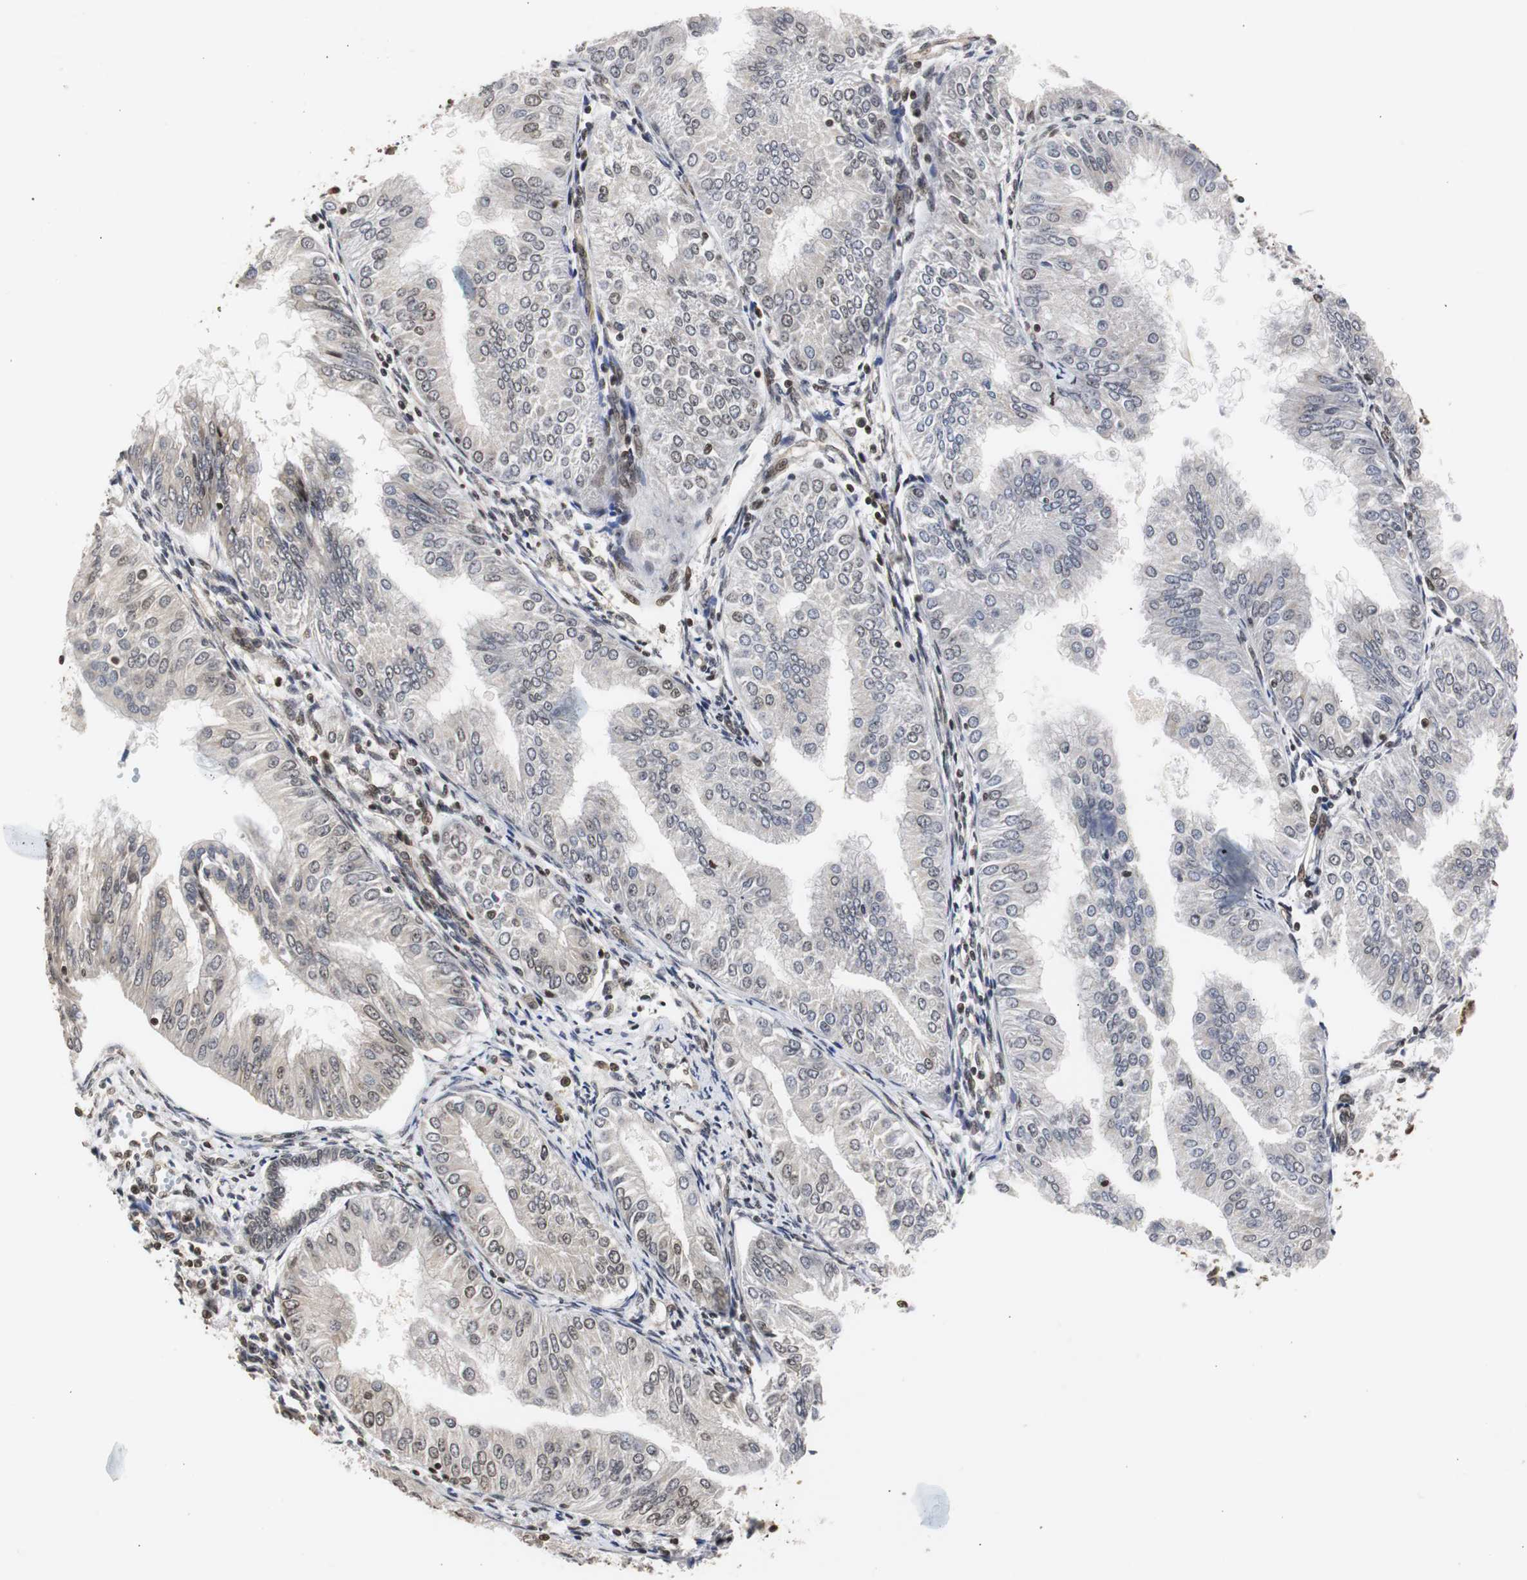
{"staining": {"intensity": "moderate", "quantity": "25%-75%", "location": "nuclear"}, "tissue": "endometrial cancer", "cell_type": "Tumor cells", "image_type": "cancer", "snomed": [{"axis": "morphology", "description": "Adenocarcinoma, NOS"}, {"axis": "topography", "description": "Endometrium"}], "caption": "Immunohistochemistry (IHC) histopathology image of neoplastic tissue: endometrial adenocarcinoma stained using IHC shows medium levels of moderate protein expression localized specifically in the nuclear of tumor cells, appearing as a nuclear brown color.", "gene": "ZFC3H1", "patient": {"sex": "female", "age": 53}}